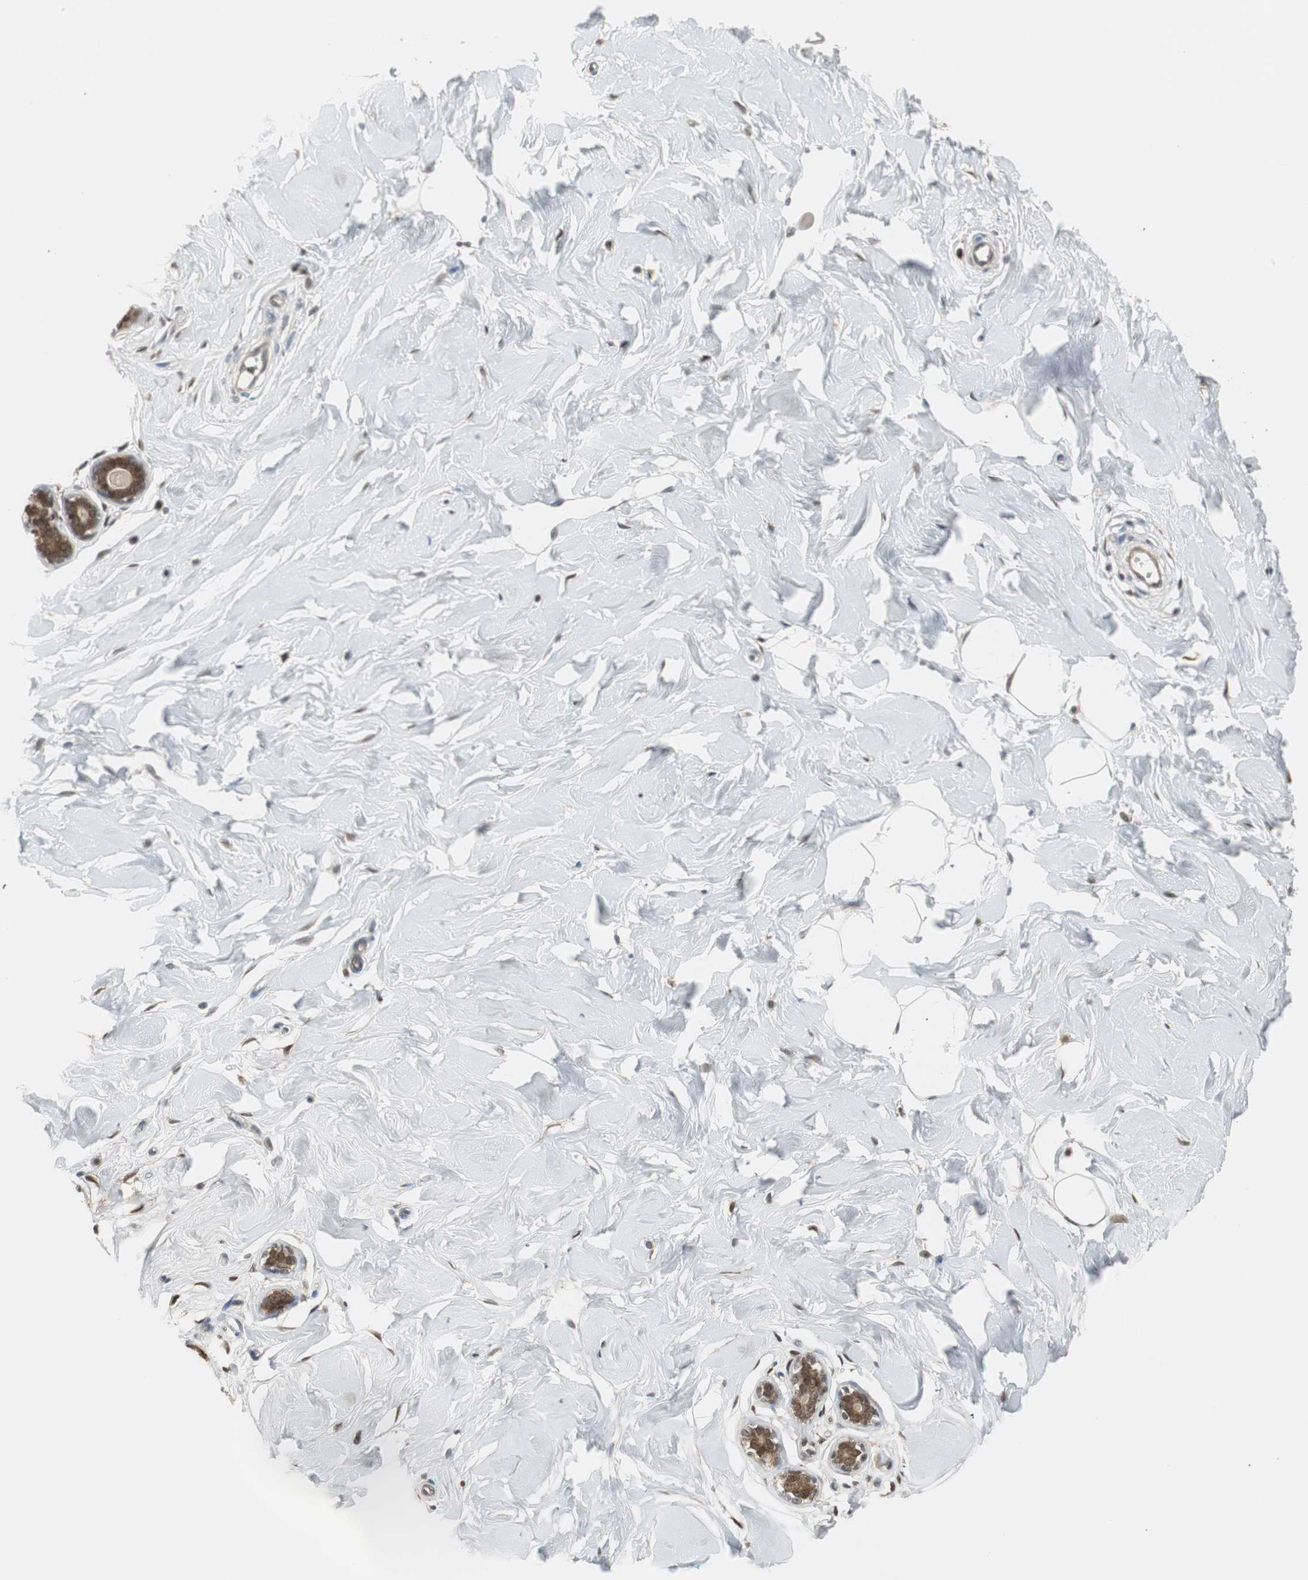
{"staining": {"intensity": "negative", "quantity": "none", "location": "none"}, "tissue": "breast", "cell_type": "Adipocytes", "image_type": "normal", "snomed": [{"axis": "morphology", "description": "Normal tissue, NOS"}, {"axis": "topography", "description": "Breast"}], "caption": "Immunohistochemical staining of normal breast shows no significant staining in adipocytes.", "gene": "PLIN3", "patient": {"sex": "female", "age": 23}}